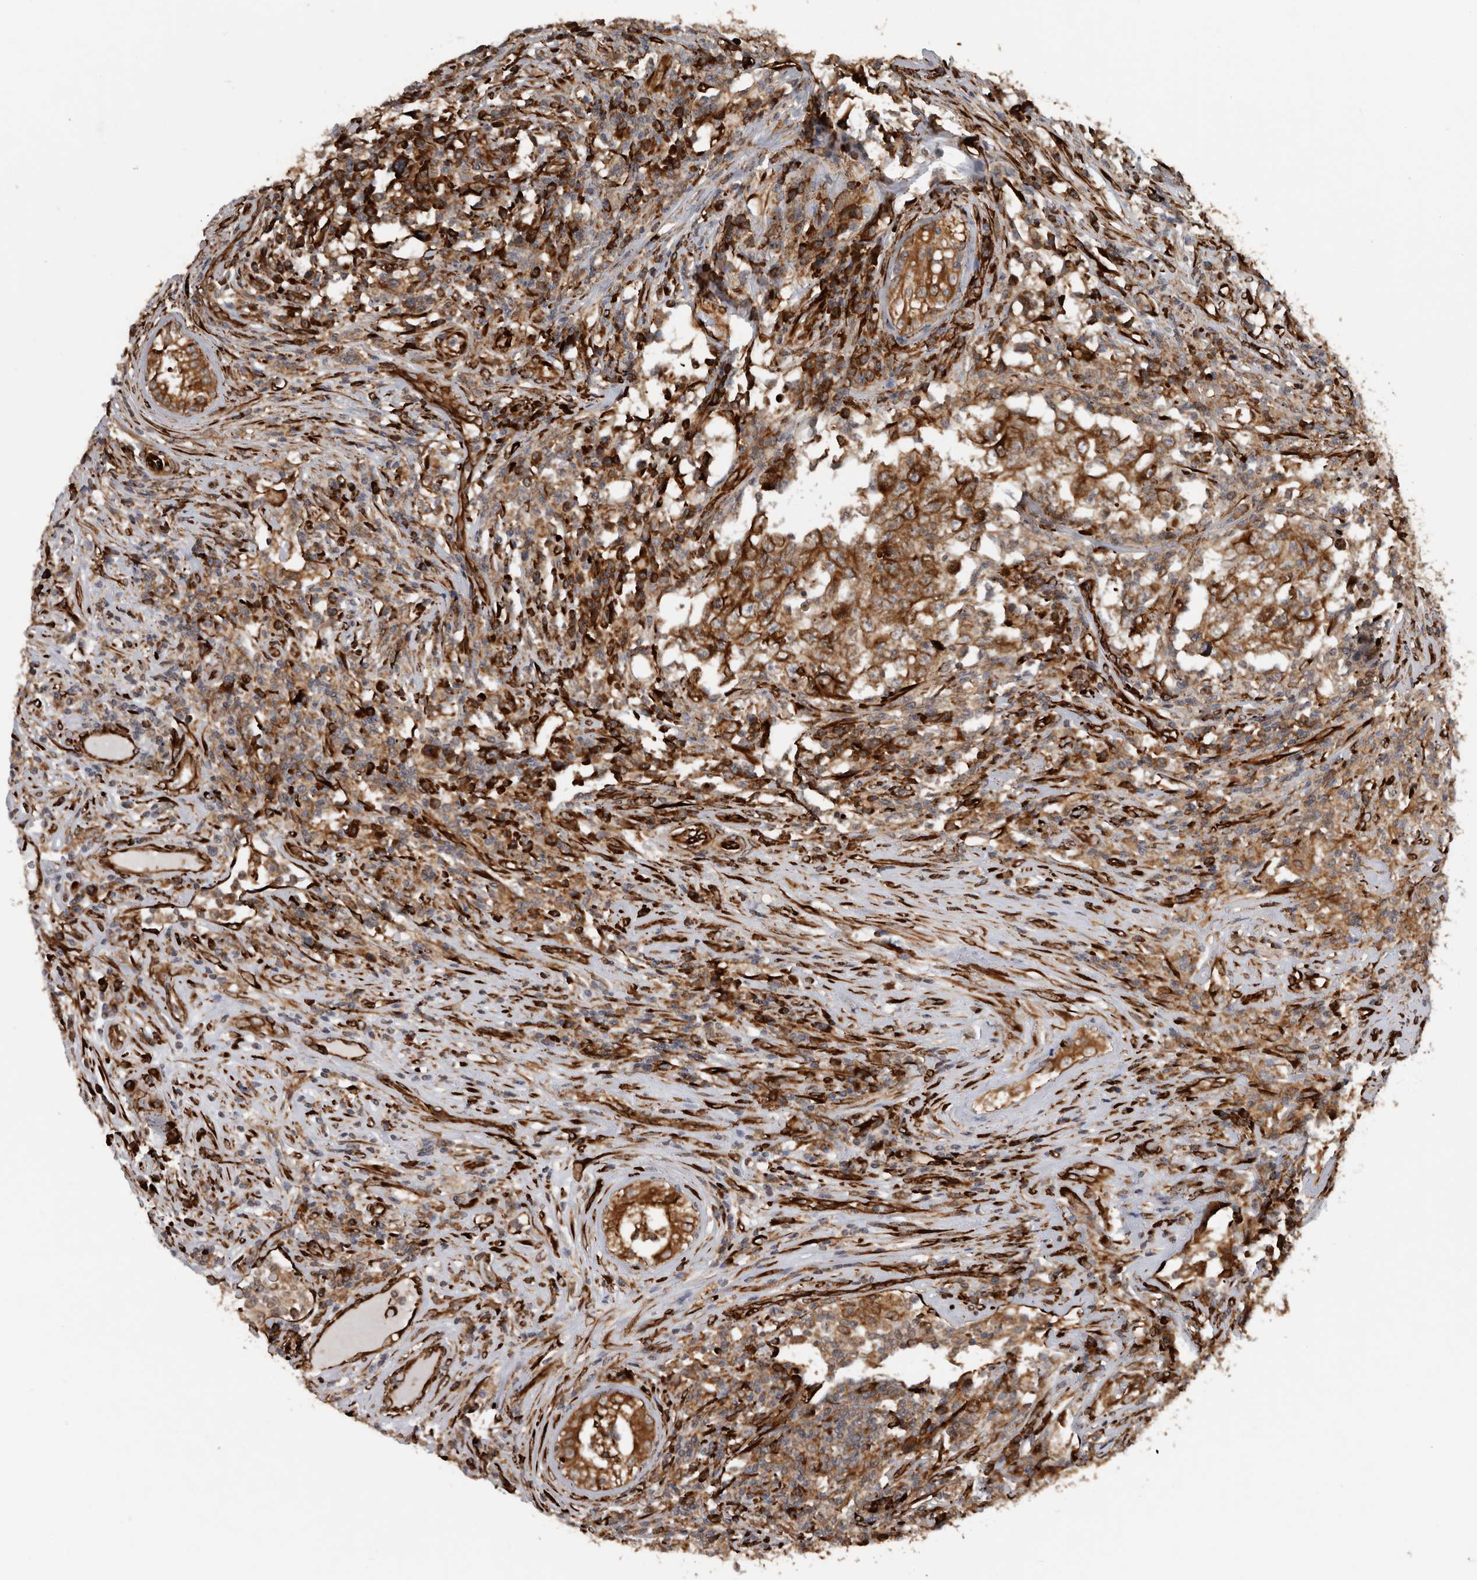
{"staining": {"intensity": "strong", "quantity": ">75%", "location": "cytoplasmic/membranous"}, "tissue": "testis cancer", "cell_type": "Tumor cells", "image_type": "cancer", "snomed": [{"axis": "morphology", "description": "Carcinoma, Embryonal, NOS"}, {"axis": "topography", "description": "Testis"}], "caption": "Protein staining displays strong cytoplasmic/membranous positivity in approximately >75% of tumor cells in testis embryonal carcinoma.", "gene": "CEP350", "patient": {"sex": "male", "age": 26}}